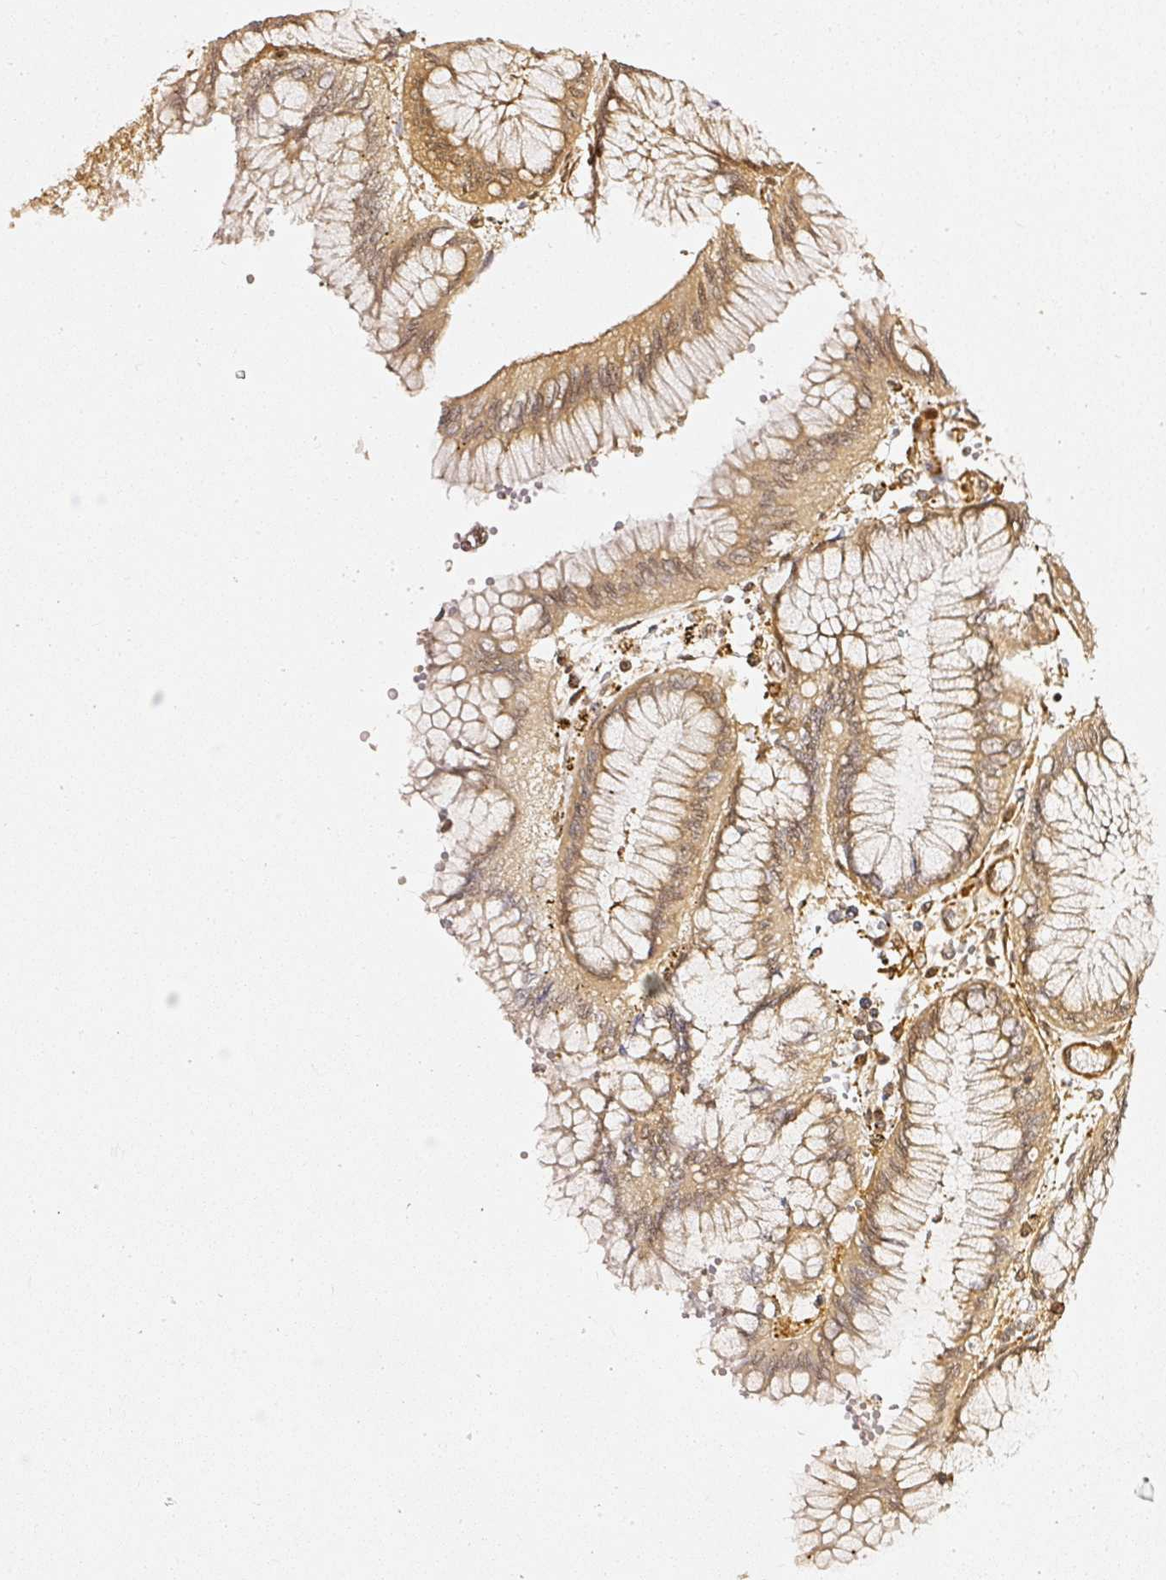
{"staining": {"intensity": "moderate", "quantity": ">75%", "location": "cytoplasmic/membranous,nuclear"}, "tissue": "stomach cancer", "cell_type": "Tumor cells", "image_type": "cancer", "snomed": [{"axis": "morphology", "description": "Adenocarcinoma, NOS"}, {"axis": "topography", "description": "Stomach"}], "caption": "DAB immunohistochemical staining of stomach cancer (adenocarcinoma) shows moderate cytoplasmic/membranous and nuclear protein staining in about >75% of tumor cells.", "gene": "PSMD1", "patient": {"sex": "male", "age": 76}}